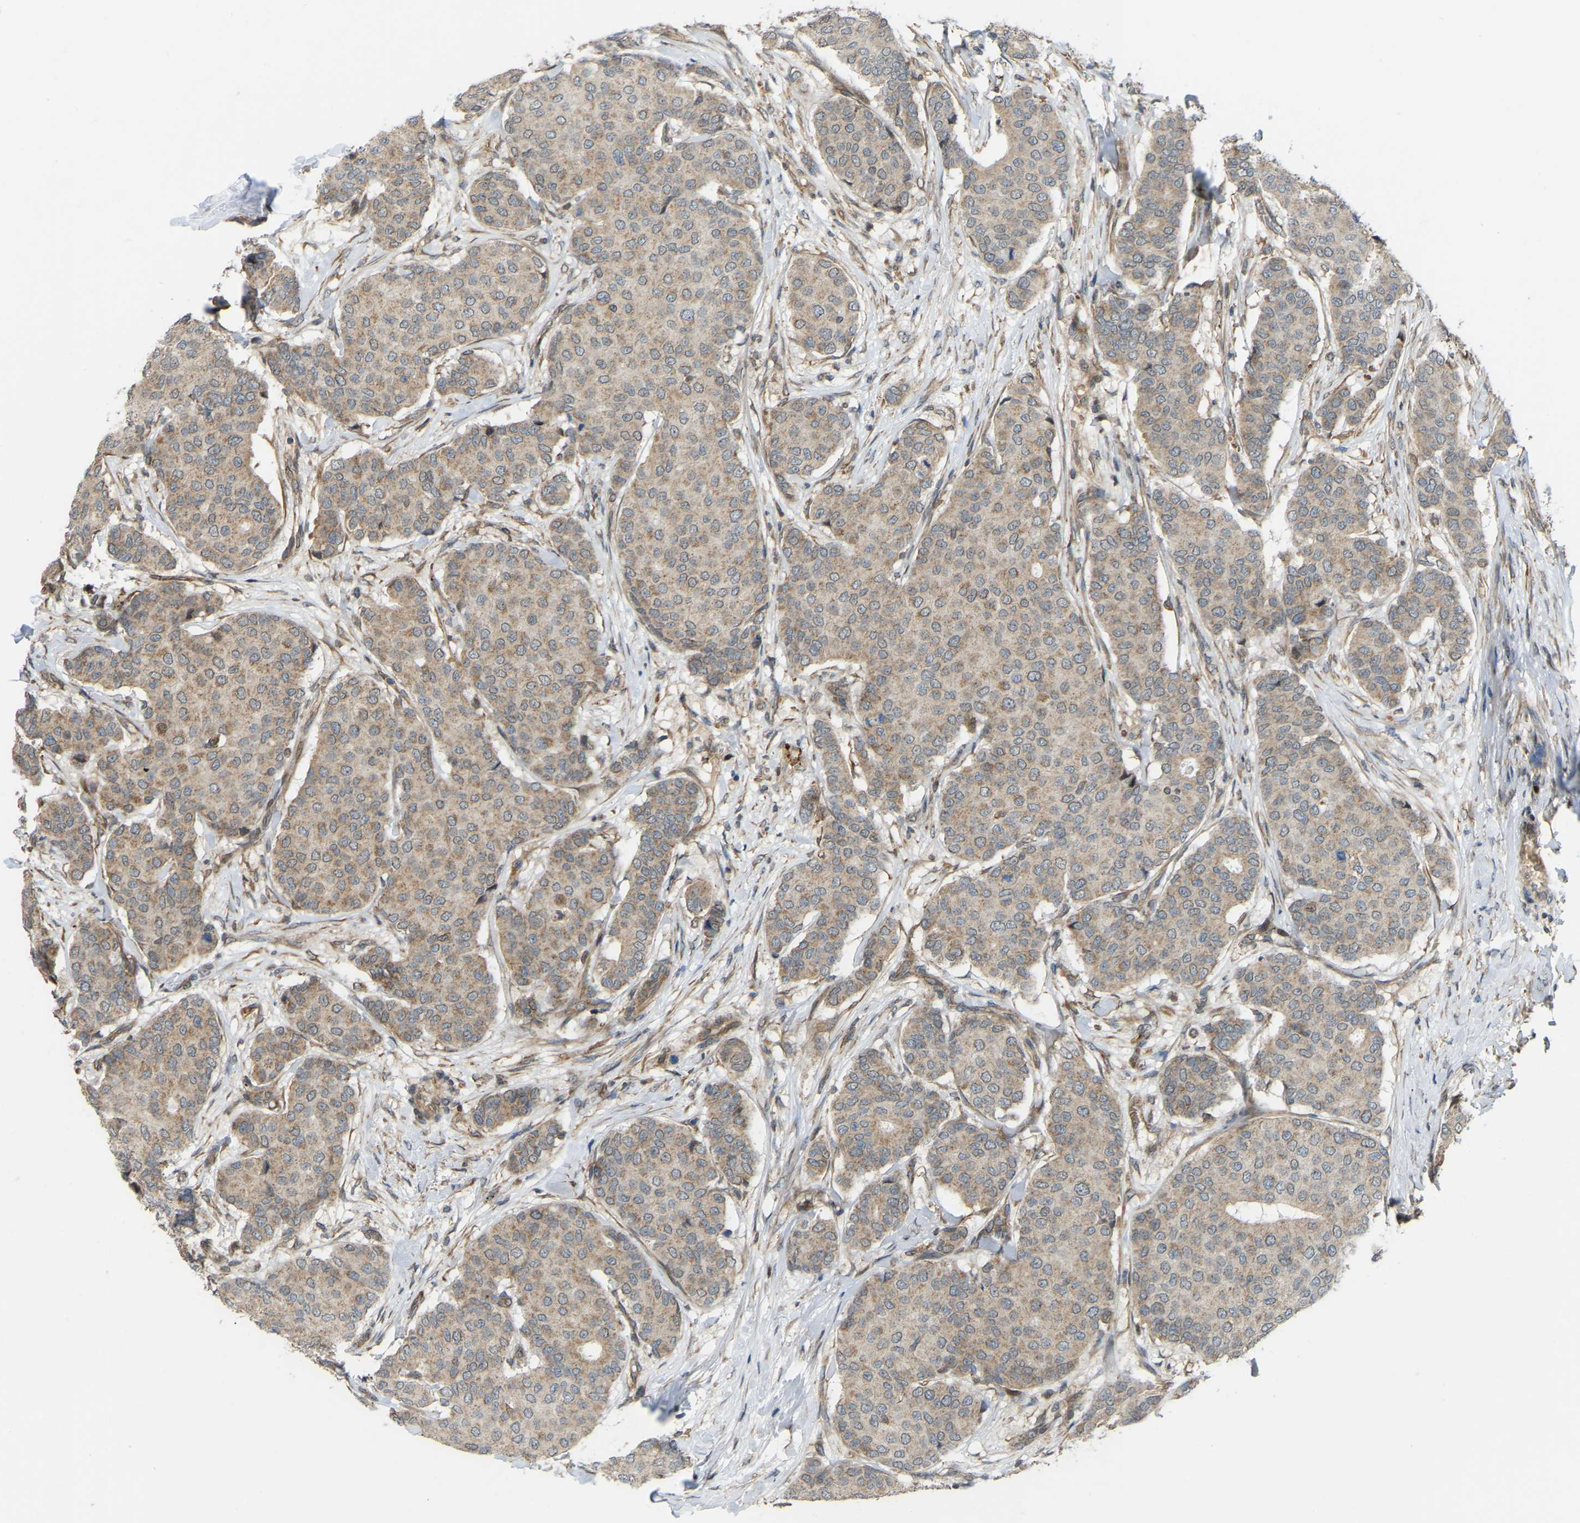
{"staining": {"intensity": "moderate", "quantity": ">75%", "location": "cytoplasmic/membranous"}, "tissue": "breast cancer", "cell_type": "Tumor cells", "image_type": "cancer", "snomed": [{"axis": "morphology", "description": "Duct carcinoma"}, {"axis": "topography", "description": "Breast"}], "caption": "A high-resolution micrograph shows IHC staining of breast cancer (intraductal carcinoma), which reveals moderate cytoplasmic/membranous staining in approximately >75% of tumor cells.", "gene": "C21orf91", "patient": {"sex": "female", "age": 75}}